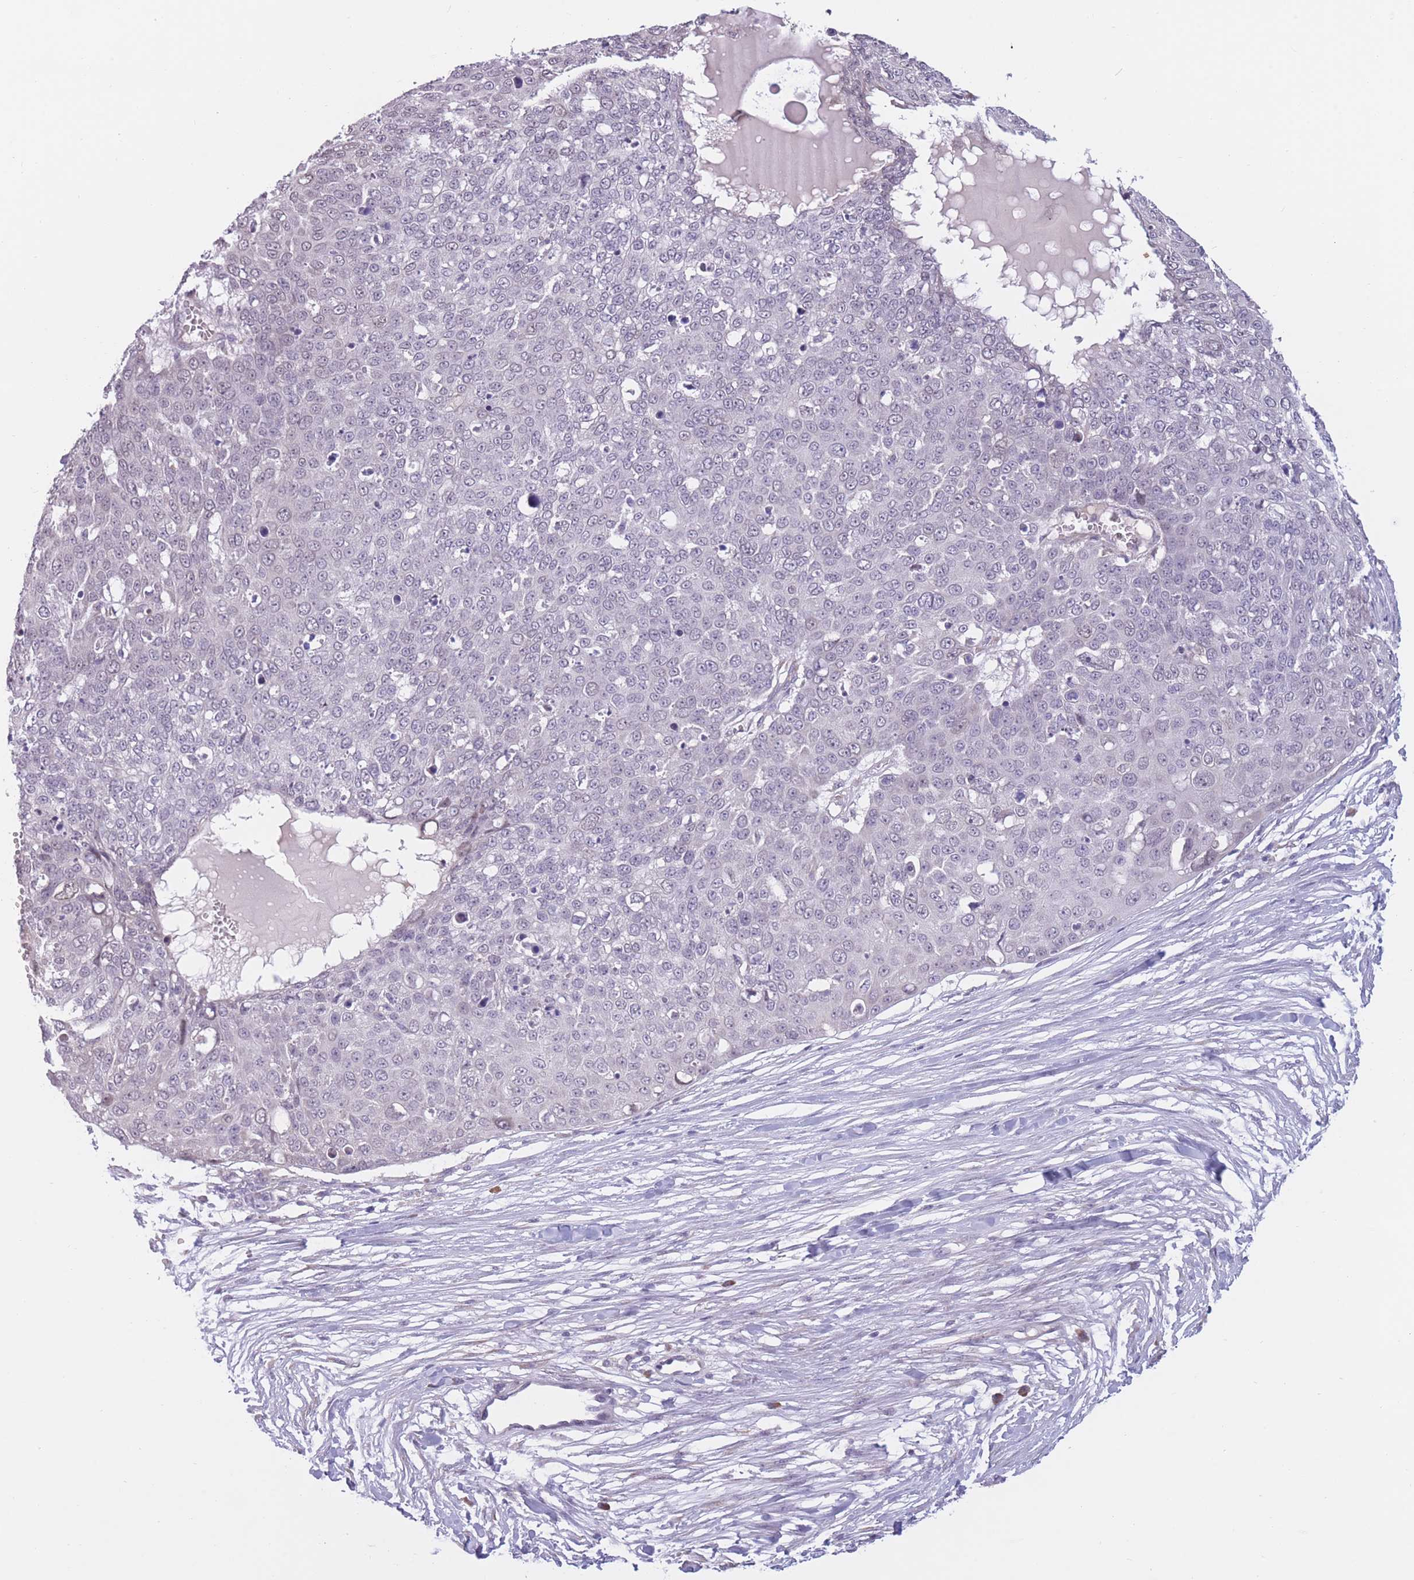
{"staining": {"intensity": "negative", "quantity": "none", "location": "none"}, "tissue": "skin cancer", "cell_type": "Tumor cells", "image_type": "cancer", "snomed": [{"axis": "morphology", "description": "Squamous cell carcinoma, NOS"}, {"axis": "topography", "description": "Skin"}], "caption": "This is an immunohistochemistry histopathology image of skin cancer. There is no staining in tumor cells.", "gene": "COL27A1", "patient": {"sex": "male", "age": 71}}